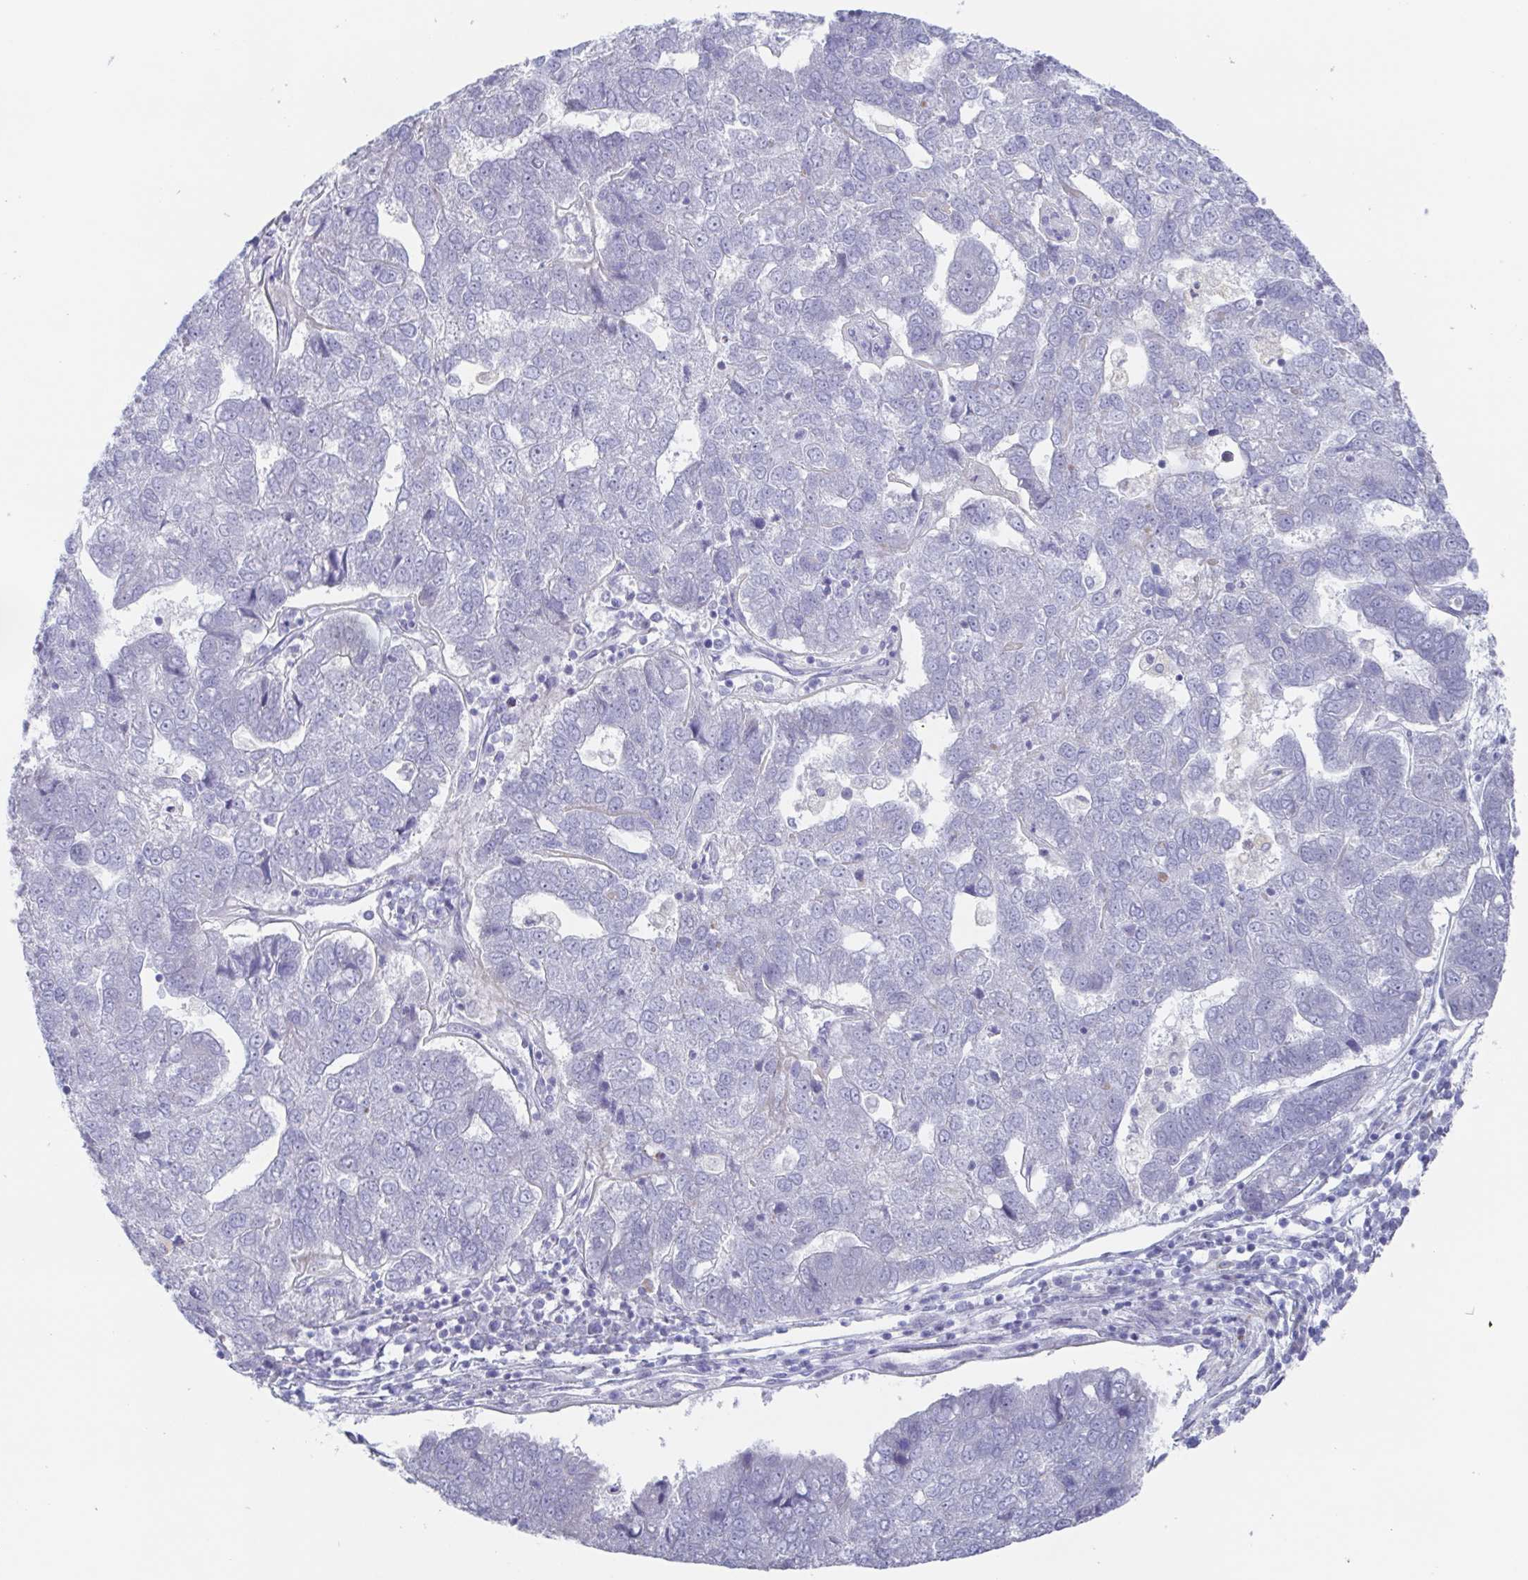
{"staining": {"intensity": "negative", "quantity": "none", "location": "none"}, "tissue": "pancreatic cancer", "cell_type": "Tumor cells", "image_type": "cancer", "snomed": [{"axis": "morphology", "description": "Adenocarcinoma, NOS"}, {"axis": "topography", "description": "Pancreas"}], "caption": "Tumor cells are negative for brown protein staining in pancreatic cancer.", "gene": "POU2F3", "patient": {"sex": "female", "age": 61}}